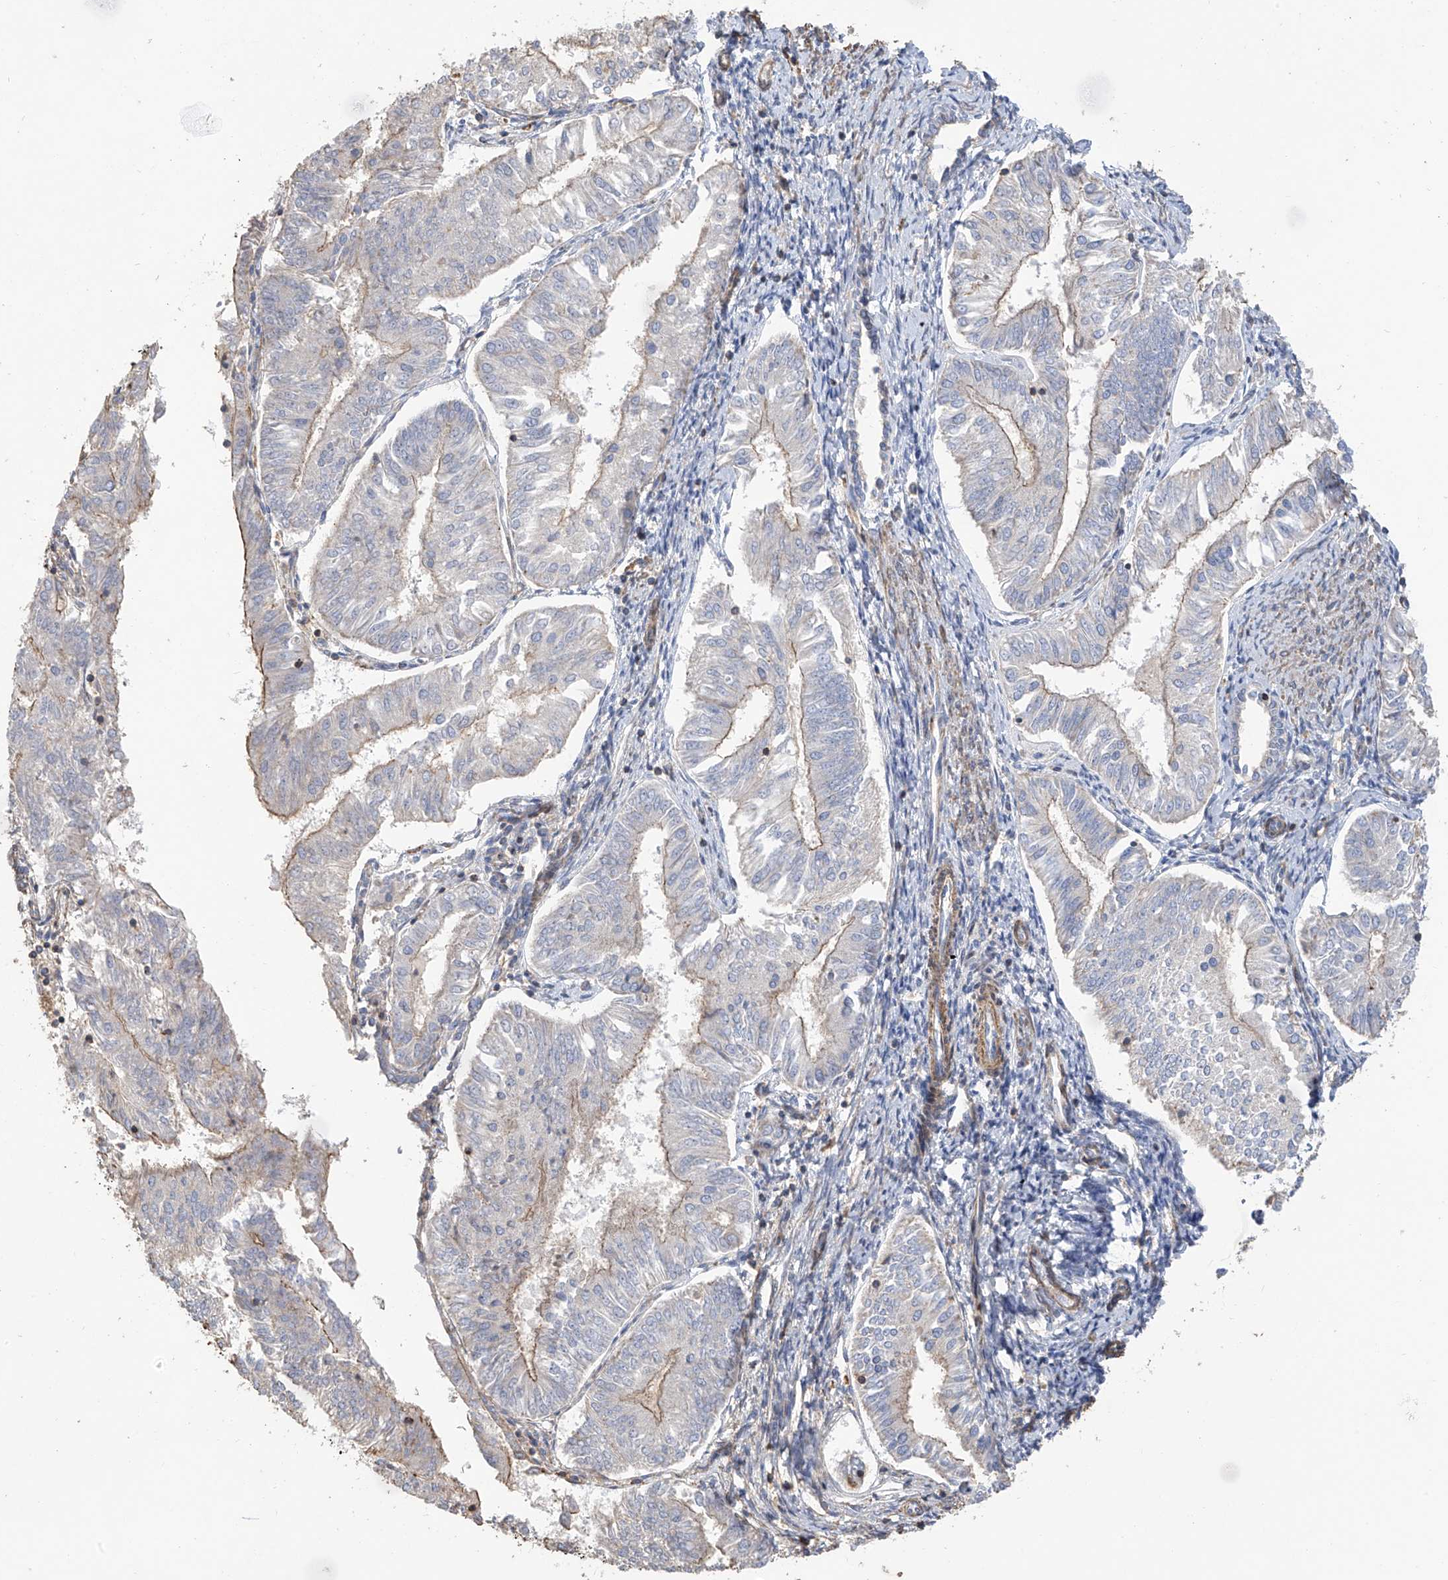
{"staining": {"intensity": "moderate", "quantity": "<25%", "location": "cytoplasmic/membranous"}, "tissue": "endometrial cancer", "cell_type": "Tumor cells", "image_type": "cancer", "snomed": [{"axis": "morphology", "description": "Adenocarcinoma, NOS"}, {"axis": "topography", "description": "Endometrium"}], "caption": "This histopathology image reveals immunohistochemistry staining of human endometrial adenocarcinoma, with low moderate cytoplasmic/membranous positivity in approximately <25% of tumor cells.", "gene": "SLC43A3", "patient": {"sex": "female", "age": 58}}